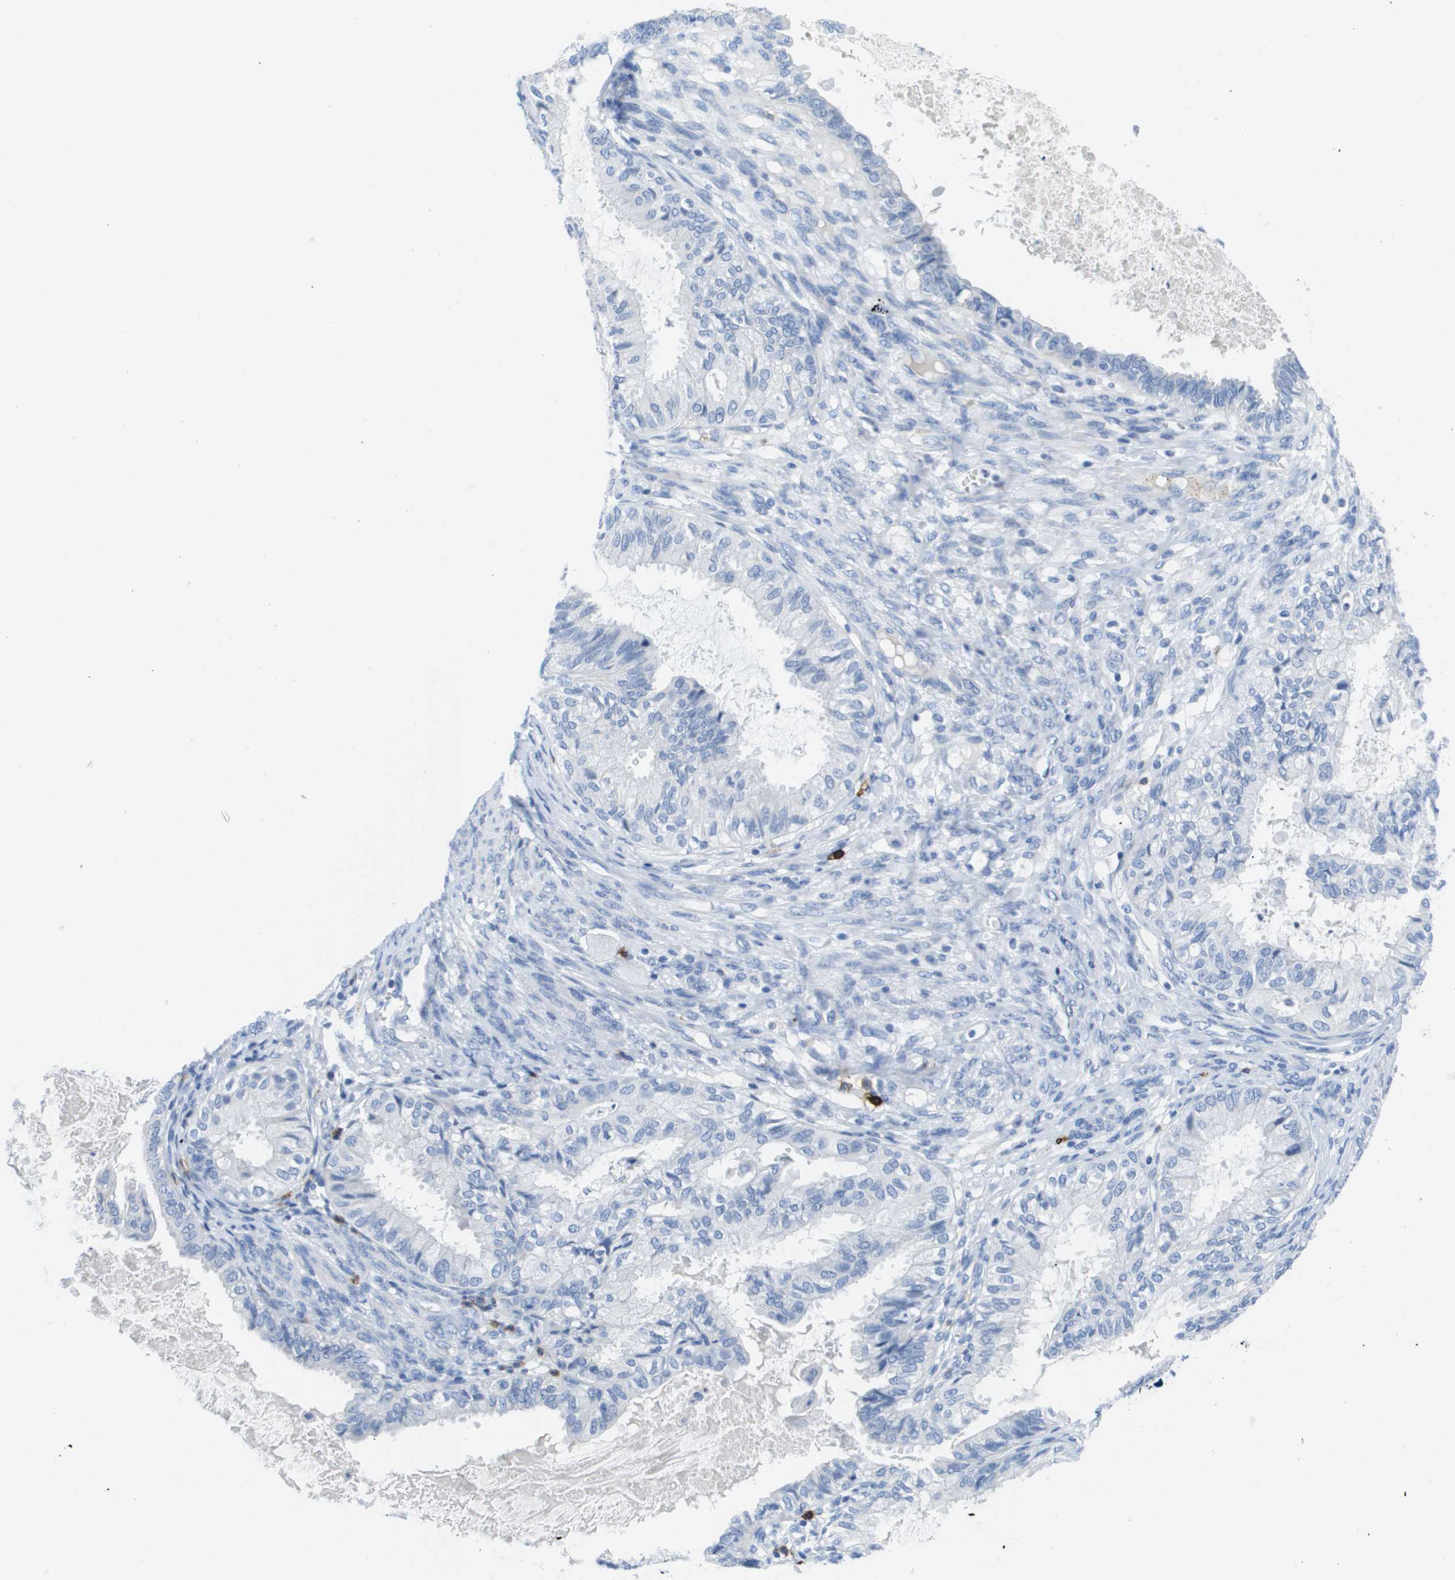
{"staining": {"intensity": "negative", "quantity": "none", "location": "none"}, "tissue": "cervical cancer", "cell_type": "Tumor cells", "image_type": "cancer", "snomed": [{"axis": "morphology", "description": "Normal tissue, NOS"}, {"axis": "morphology", "description": "Adenocarcinoma, NOS"}, {"axis": "topography", "description": "Cervix"}, {"axis": "topography", "description": "Endometrium"}], "caption": "Immunohistochemical staining of human adenocarcinoma (cervical) displays no significant positivity in tumor cells. (DAB immunohistochemistry with hematoxylin counter stain).", "gene": "MS4A1", "patient": {"sex": "female", "age": 86}}